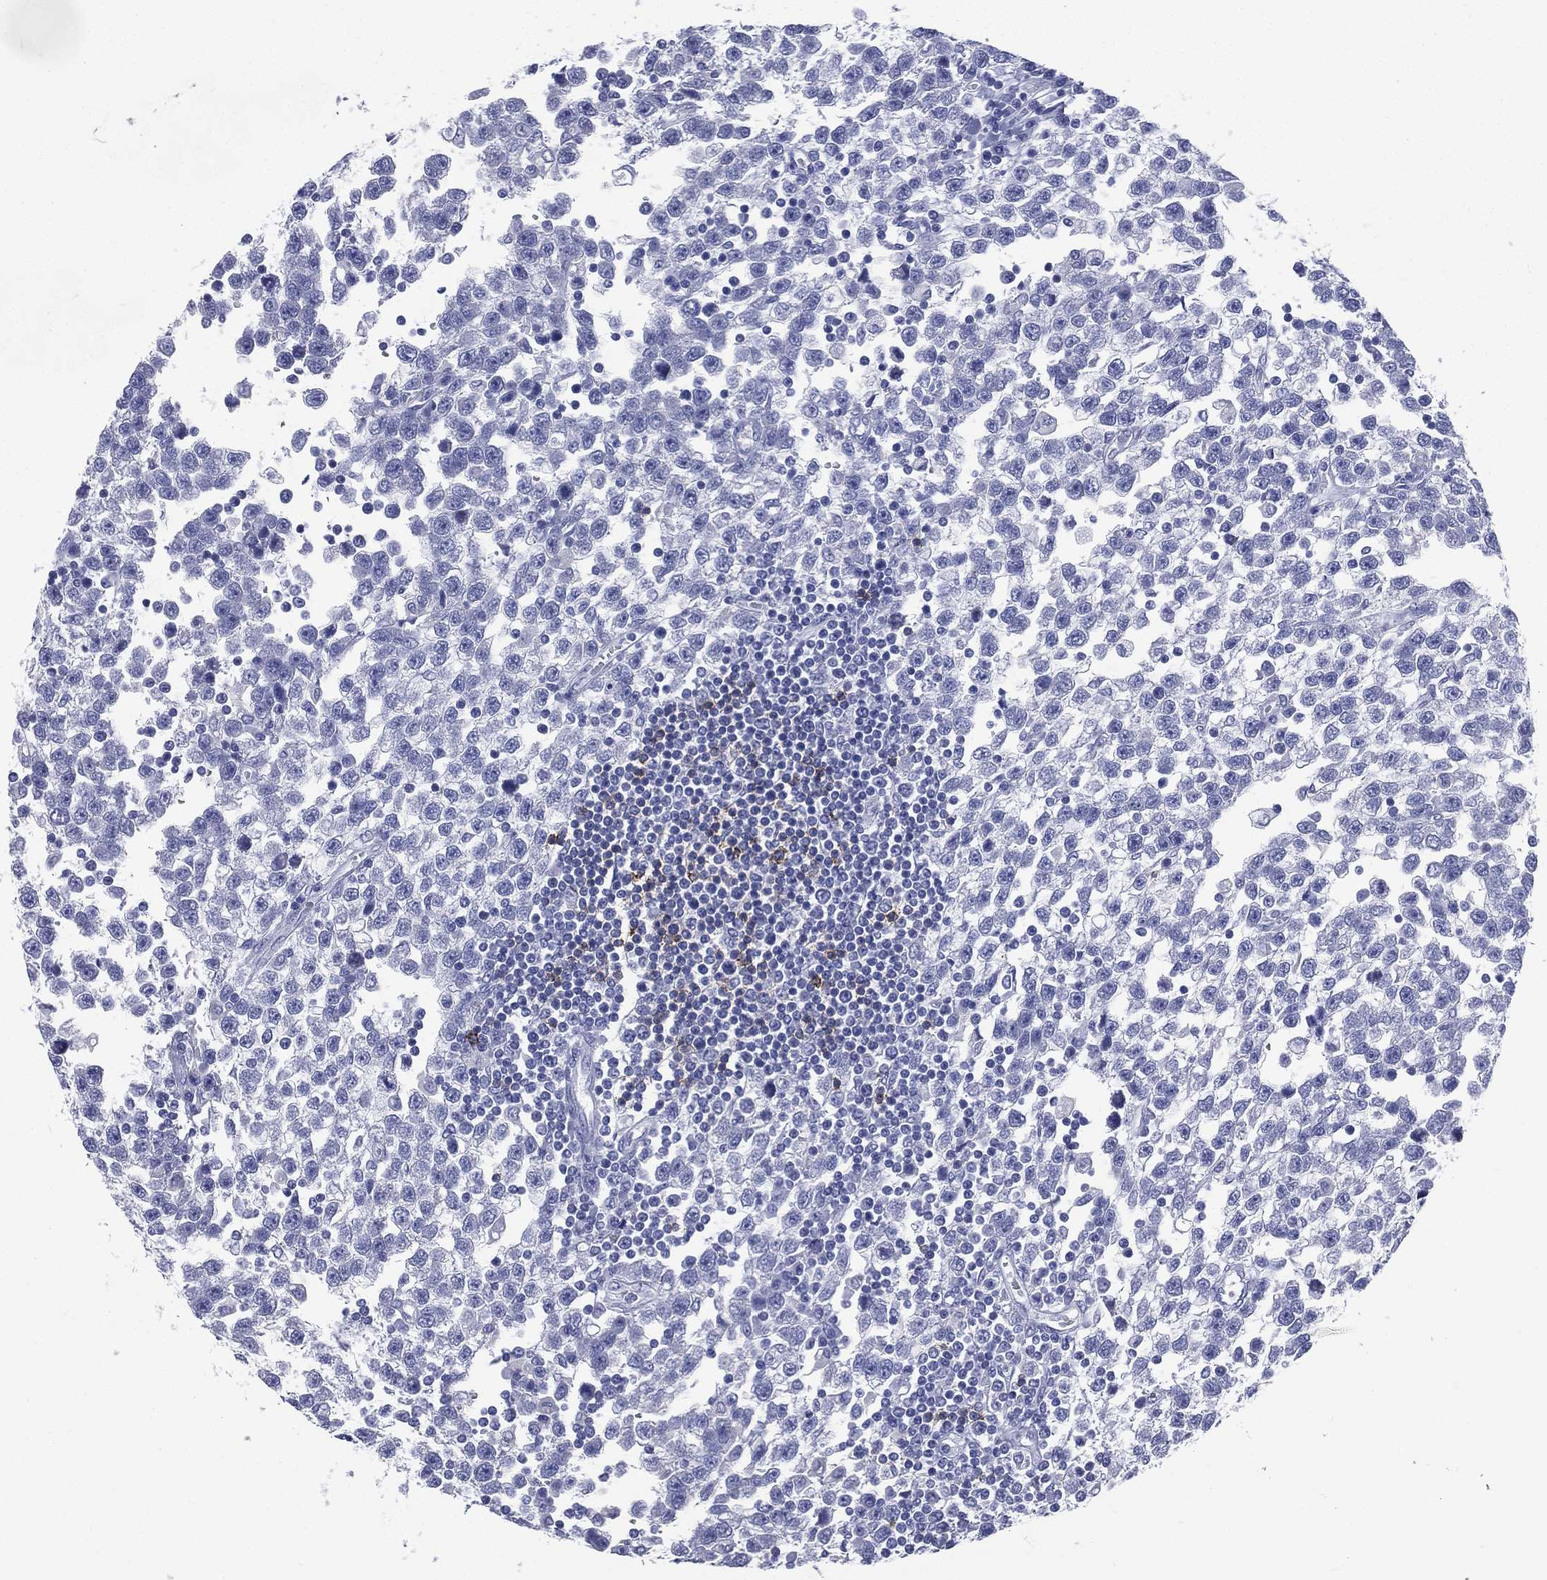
{"staining": {"intensity": "negative", "quantity": "none", "location": "none"}, "tissue": "testis cancer", "cell_type": "Tumor cells", "image_type": "cancer", "snomed": [{"axis": "morphology", "description": "Seminoma, NOS"}, {"axis": "topography", "description": "Testis"}], "caption": "A high-resolution micrograph shows immunohistochemistry (IHC) staining of seminoma (testis), which demonstrates no significant positivity in tumor cells. (DAB (3,3'-diaminobenzidine) immunohistochemistry visualized using brightfield microscopy, high magnification).", "gene": "FCER2", "patient": {"sex": "male", "age": 34}}